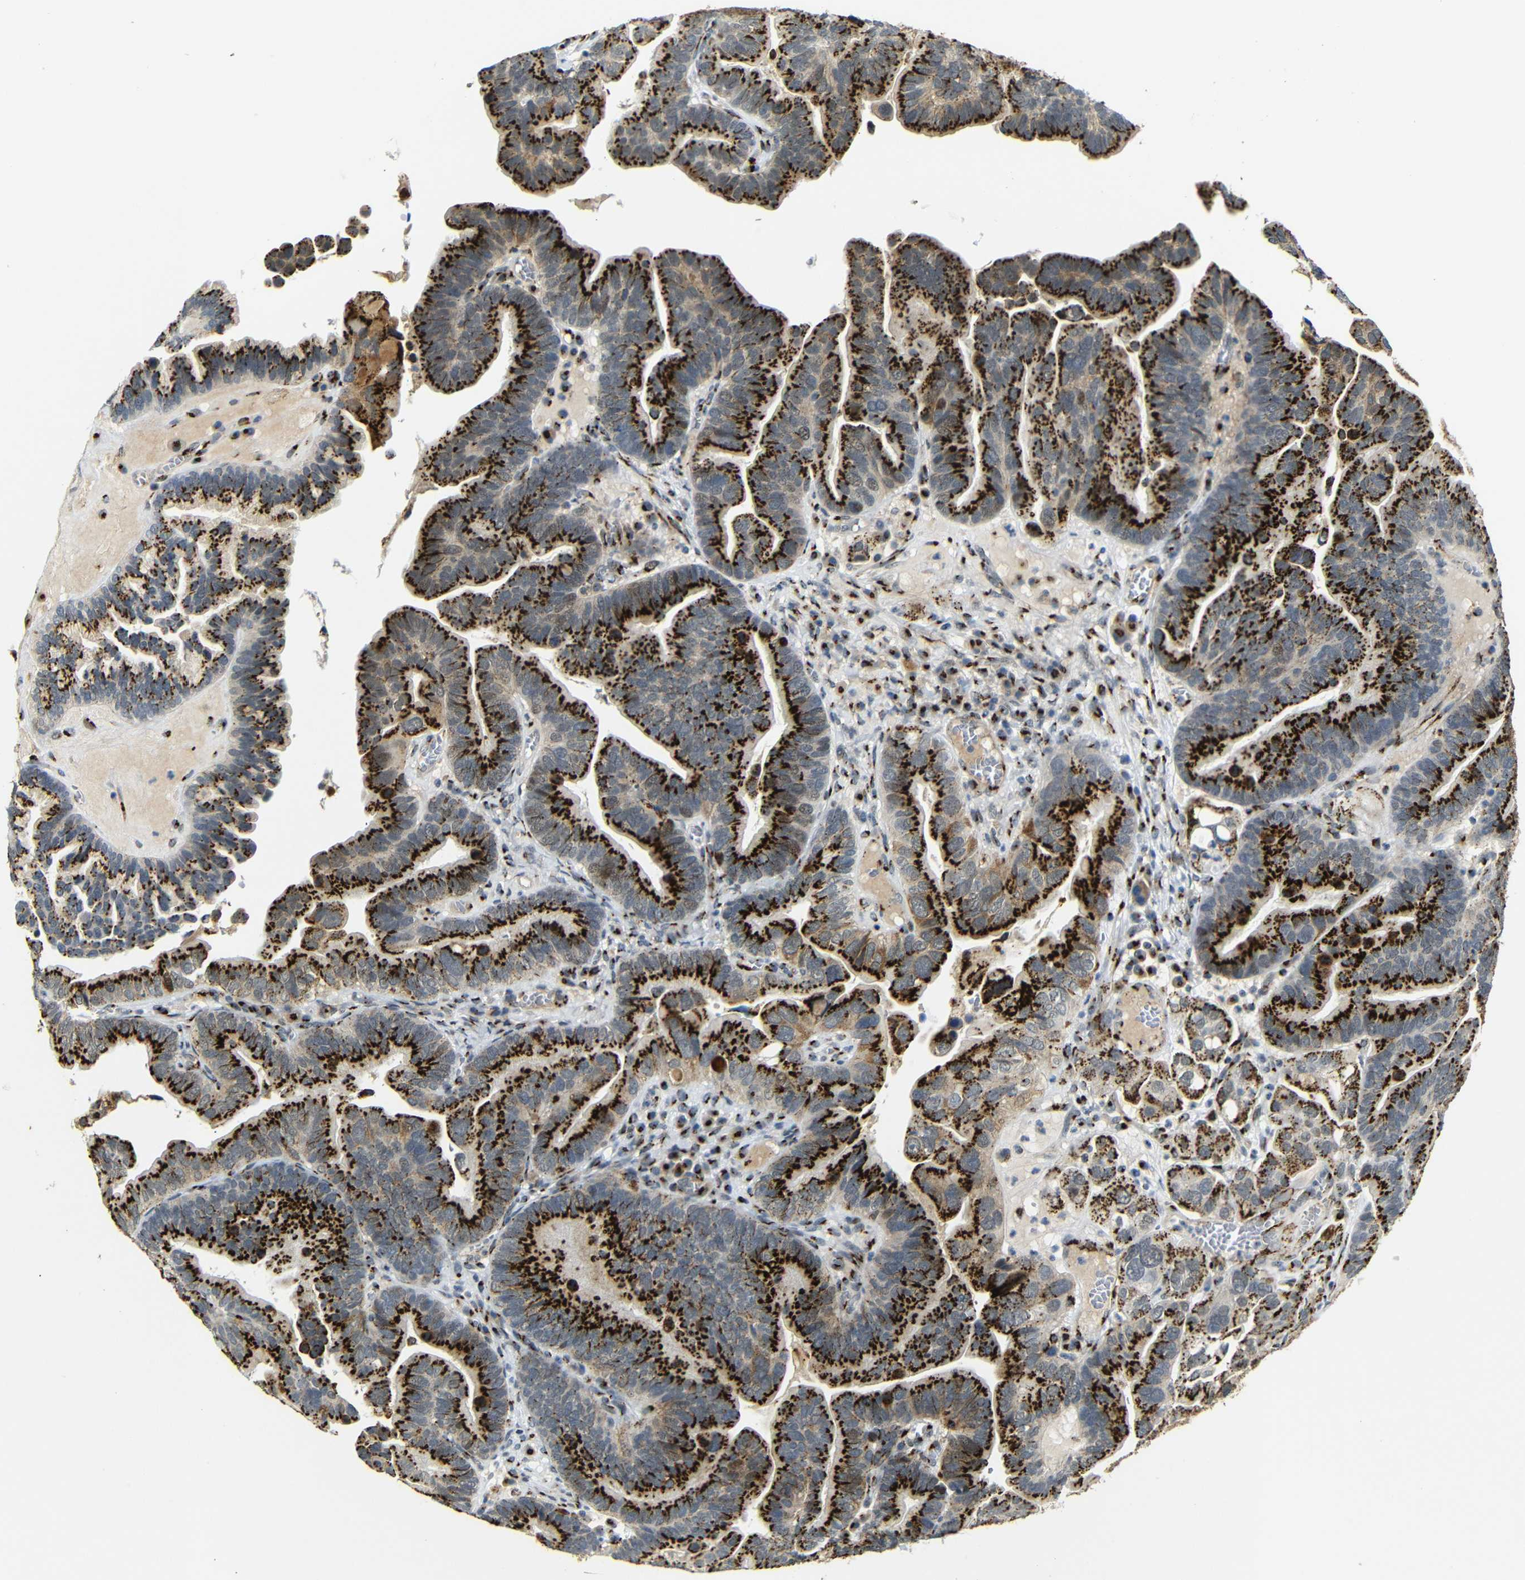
{"staining": {"intensity": "strong", "quantity": ">75%", "location": "cytoplasmic/membranous"}, "tissue": "ovarian cancer", "cell_type": "Tumor cells", "image_type": "cancer", "snomed": [{"axis": "morphology", "description": "Cystadenocarcinoma, serous, NOS"}, {"axis": "topography", "description": "Ovary"}], "caption": "Strong cytoplasmic/membranous expression for a protein is identified in approximately >75% of tumor cells of serous cystadenocarcinoma (ovarian) using immunohistochemistry (IHC).", "gene": "TGOLN2", "patient": {"sex": "female", "age": 56}}